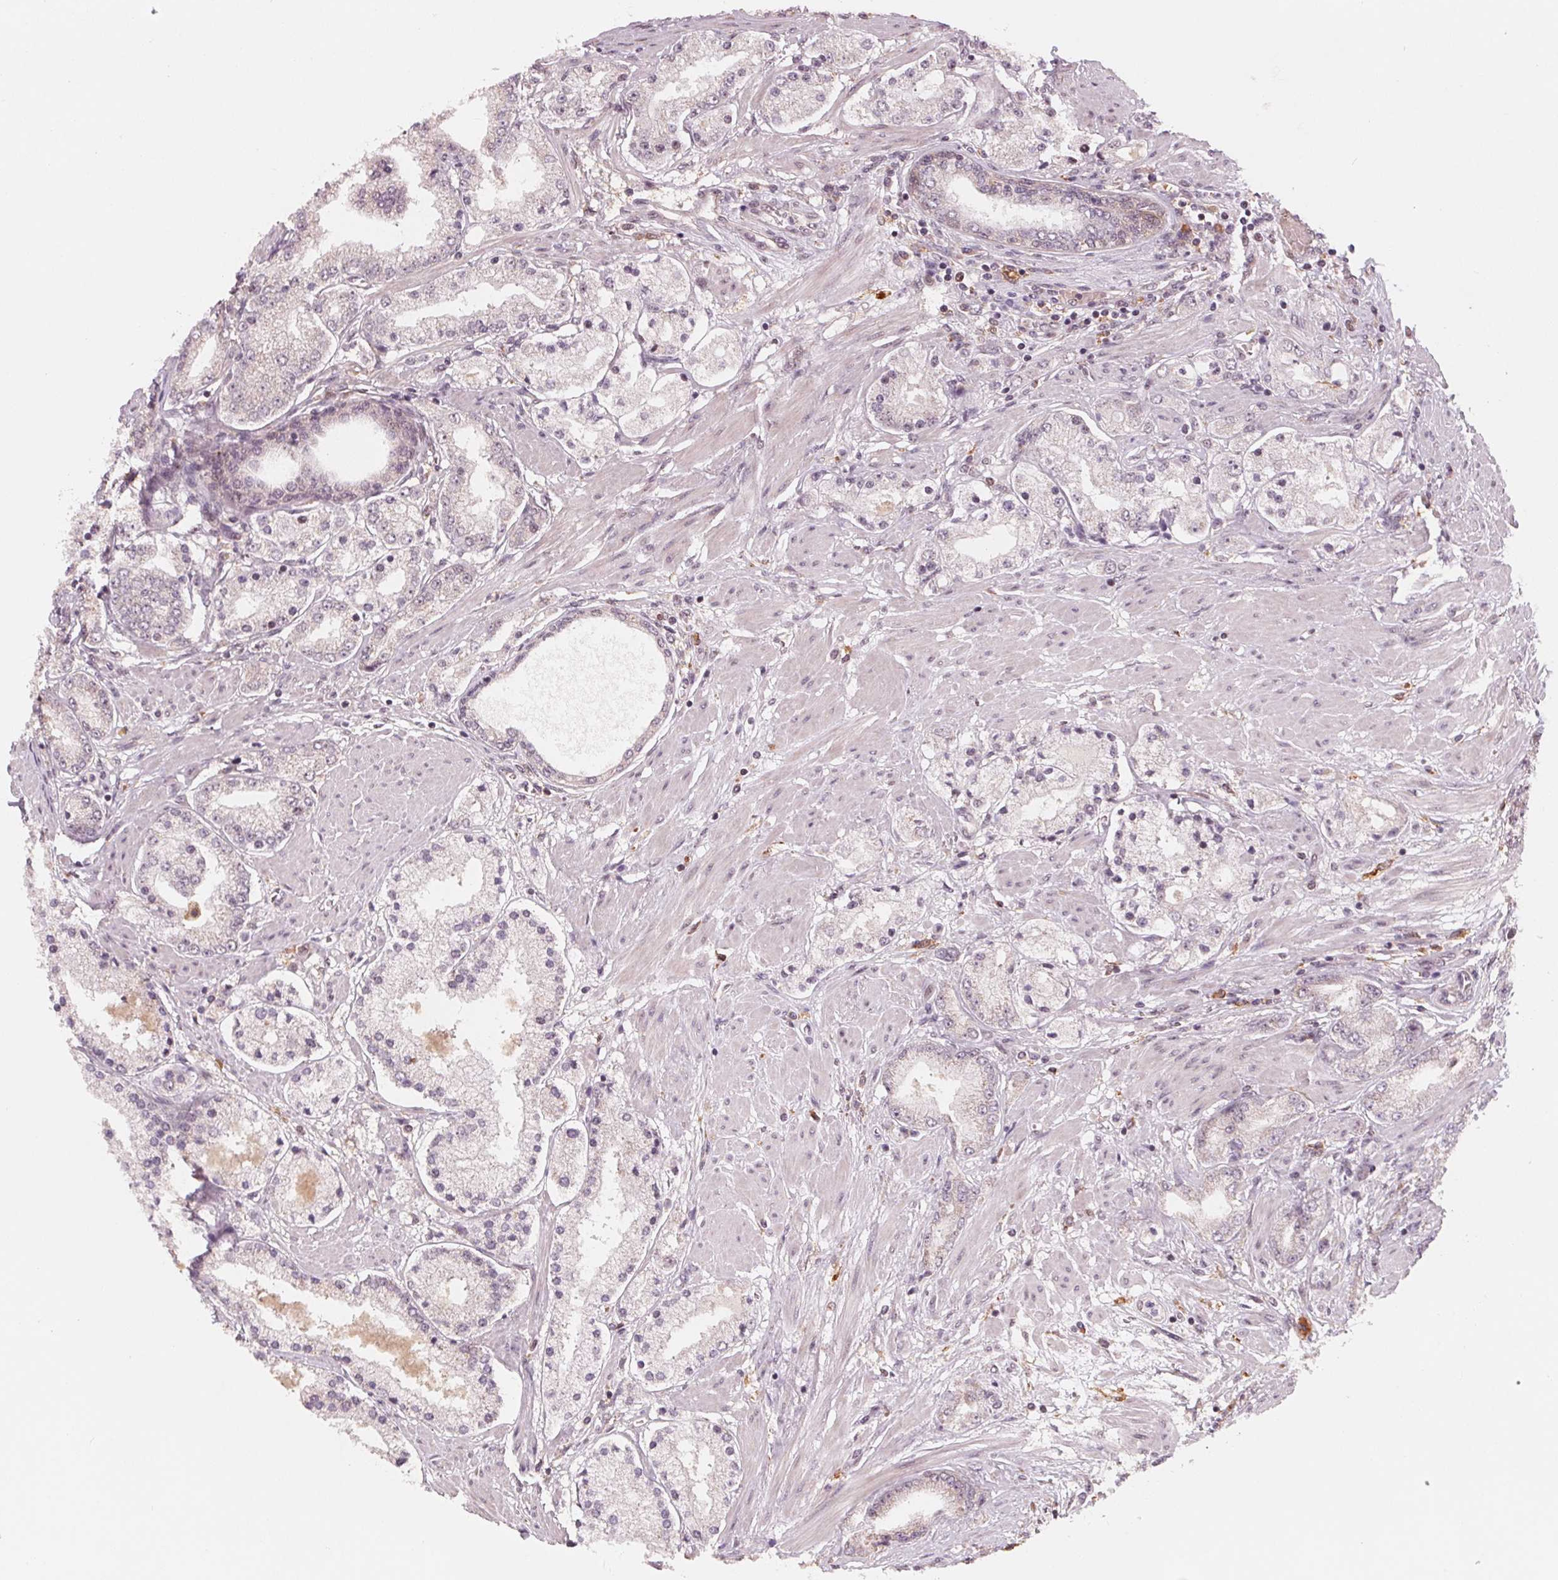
{"staining": {"intensity": "negative", "quantity": "none", "location": "none"}, "tissue": "prostate cancer", "cell_type": "Tumor cells", "image_type": "cancer", "snomed": [{"axis": "morphology", "description": "Adenocarcinoma, High grade"}, {"axis": "topography", "description": "Prostate"}], "caption": "IHC photomicrograph of neoplastic tissue: human prostate cancer (high-grade adenocarcinoma) stained with DAB (3,3'-diaminobenzidine) demonstrates no significant protein staining in tumor cells.", "gene": "IL9R", "patient": {"sex": "male", "age": 67}}